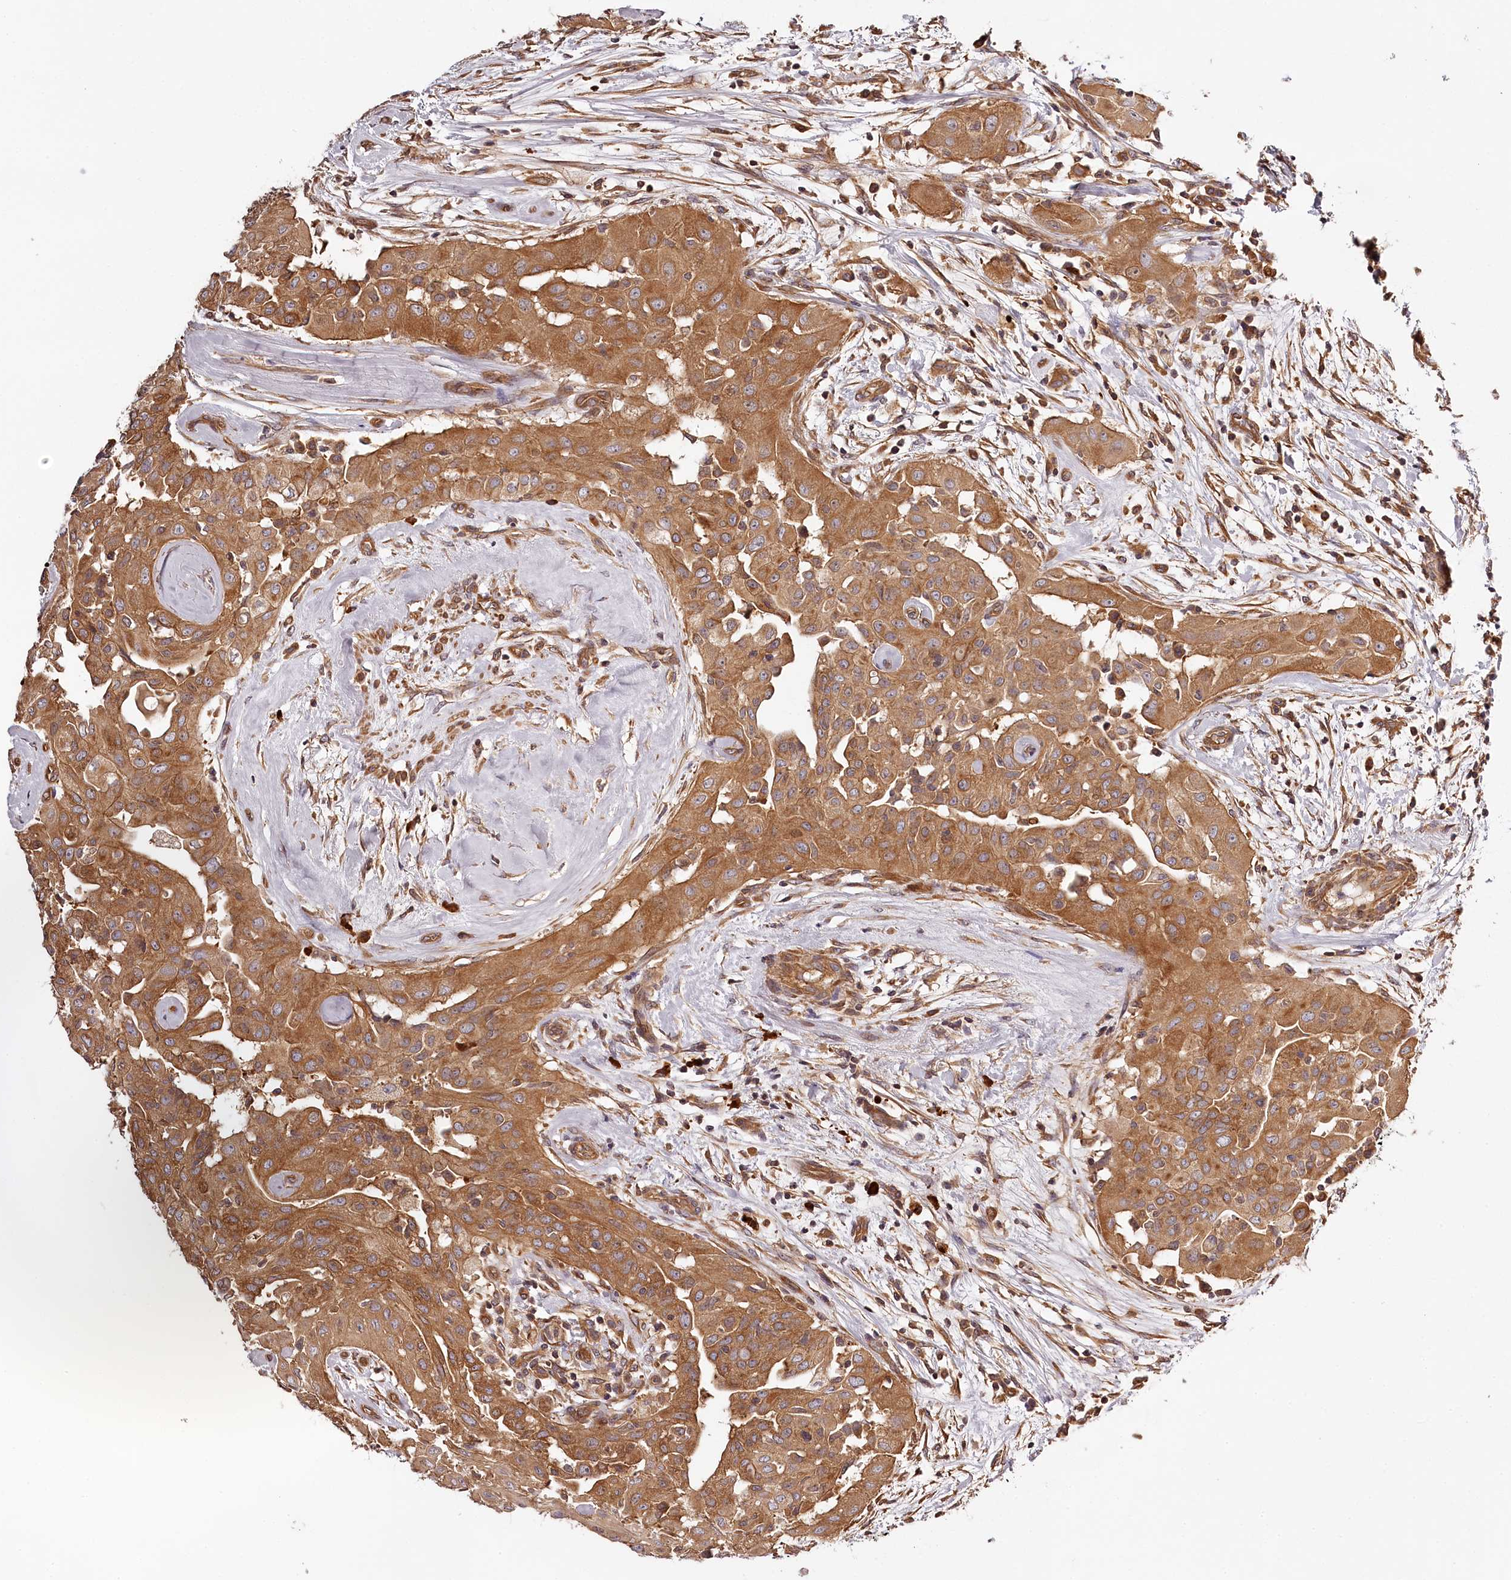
{"staining": {"intensity": "moderate", "quantity": ">75%", "location": "cytoplasmic/membranous"}, "tissue": "thyroid cancer", "cell_type": "Tumor cells", "image_type": "cancer", "snomed": [{"axis": "morphology", "description": "Papillary adenocarcinoma, NOS"}, {"axis": "topography", "description": "Thyroid gland"}], "caption": "A brown stain highlights moderate cytoplasmic/membranous positivity of a protein in papillary adenocarcinoma (thyroid) tumor cells.", "gene": "TARS1", "patient": {"sex": "female", "age": 59}}